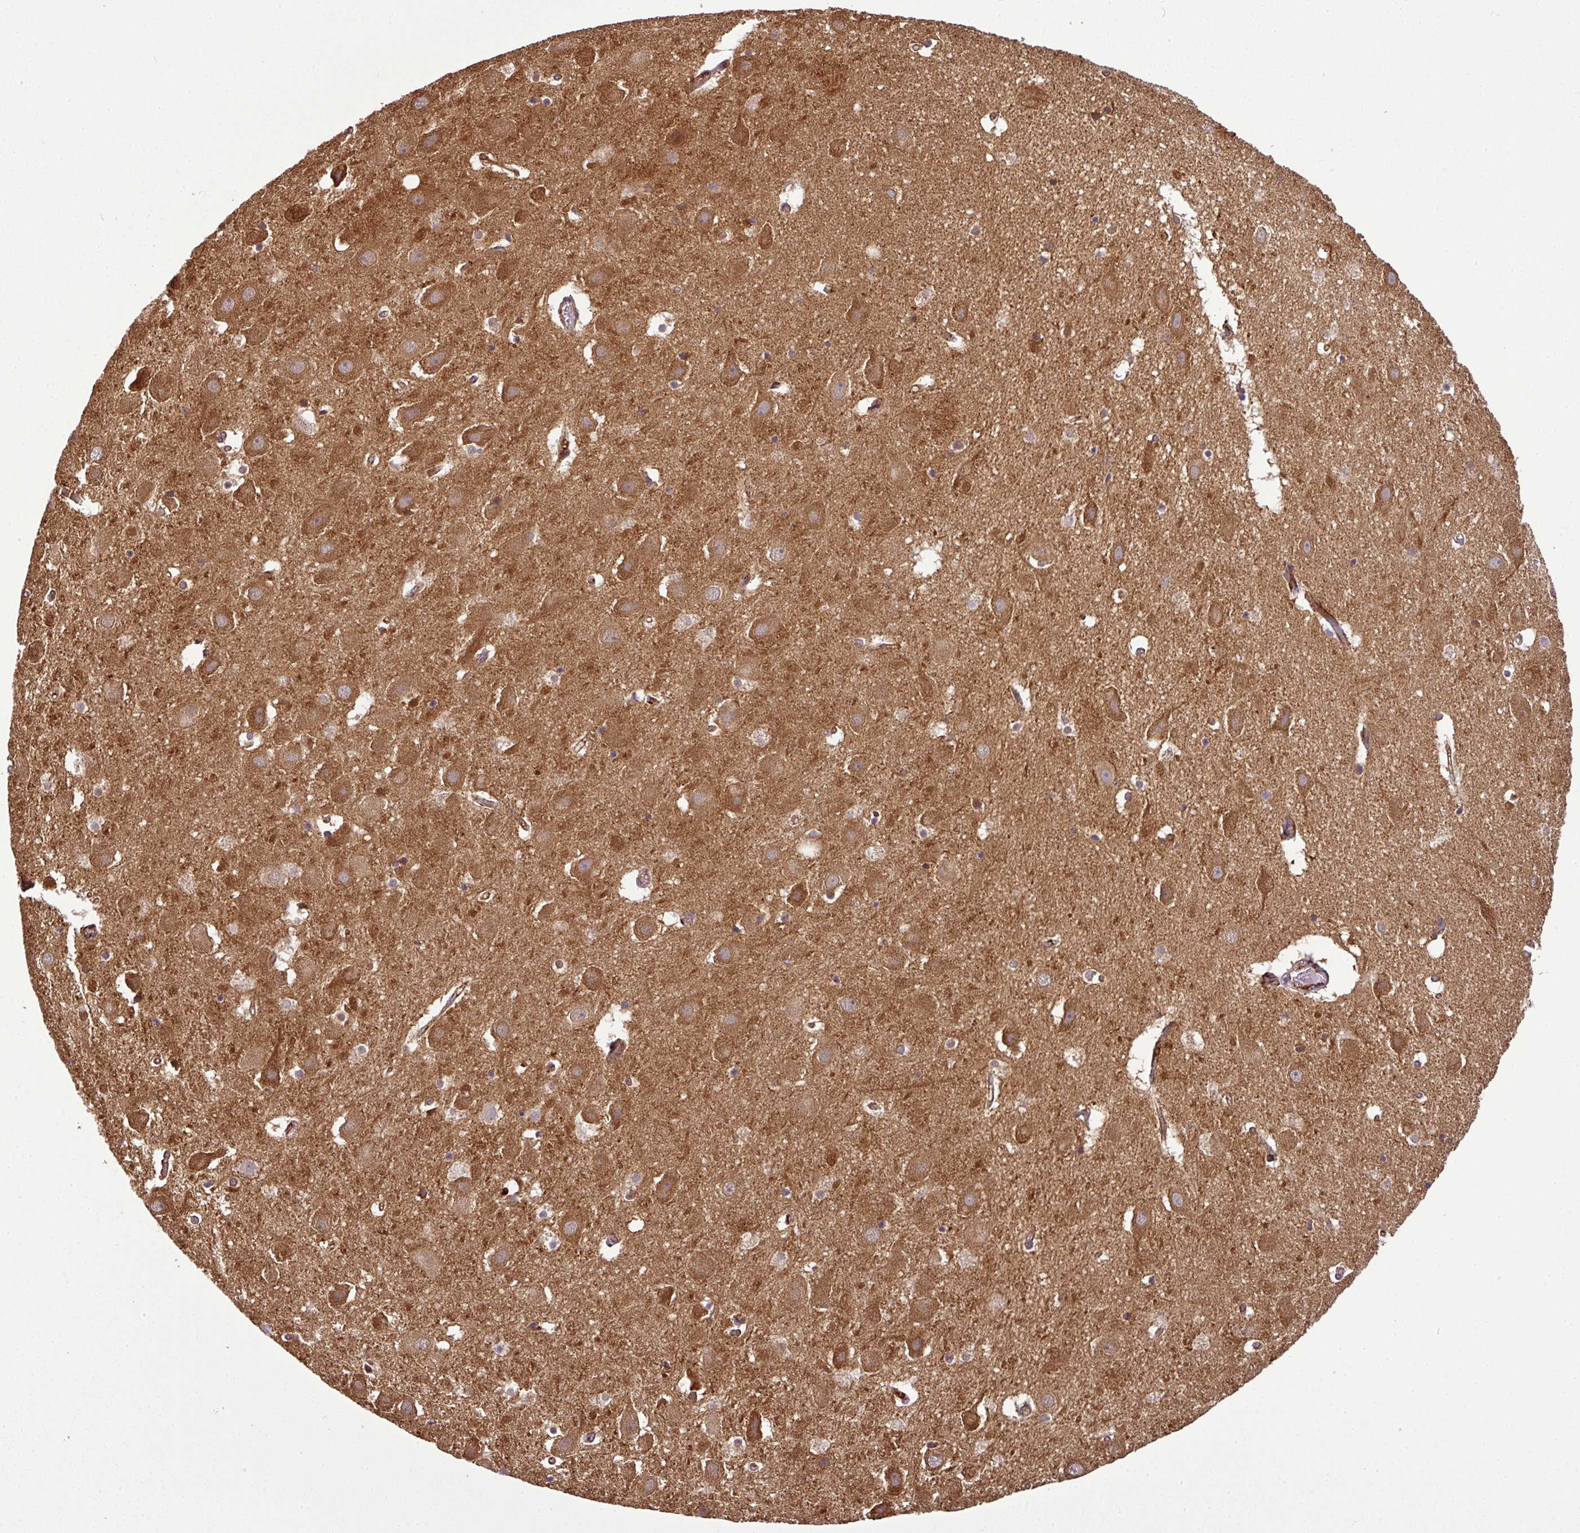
{"staining": {"intensity": "moderate", "quantity": "25%-75%", "location": "cytoplasmic/membranous"}, "tissue": "hippocampus", "cell_type": "Glial cells", "image_type": "normal", "snomed": [{"axis": "morphology", "description": "Normal tissue, NOS"}, {"axis": "topography", "description": "Hippocampus"}], "caption": "Immunohistochemical staining of unremarkable human hippocampus demonstrates medium levels of moderate cytoplasmic/membranous expression in approximately 25%-75% of glial cells. (DAB IHC with brightfield microscopy, high magnification).", "gene": "PRELID3B", "patient": {"sex": "female", "age": 52}}